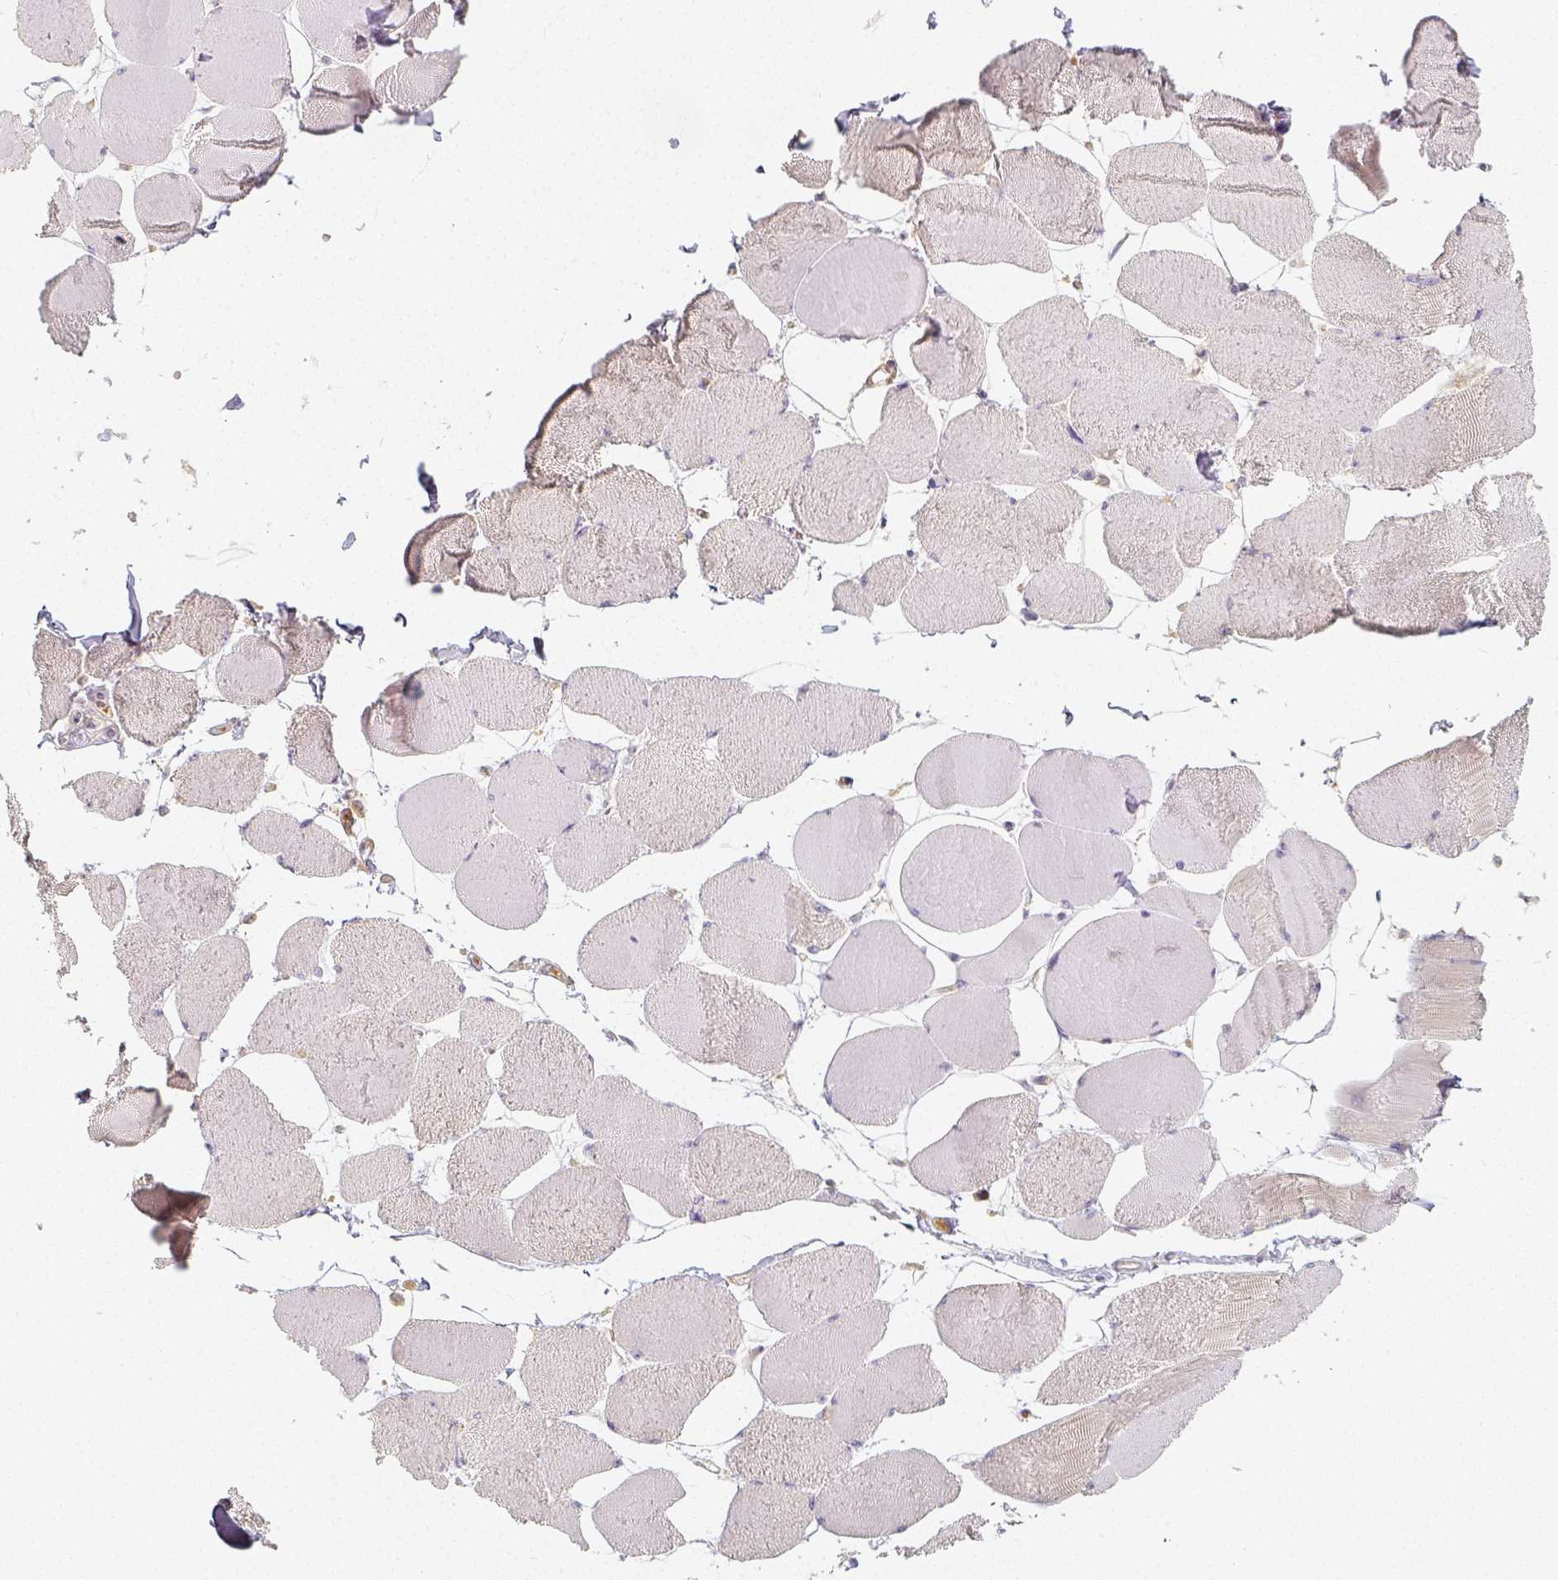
{"staining": {"intensity": "negative", "quantity": "none", "location": "none"}, "tissue": "skeletal muscle", "cell_type": "Myocytes", "image_type": "normal", "snomed": [{"axis": "morphology", "description": "Normal tissue, NOS"}, {"axis": "topography", "description": "Skeletal muscle"}], "caption": "This is a image of immunohistochemistry staining of normal skeletal muscle, which shows no positivity in myocytes. (DAB (3,3'-diaminobenzidine) immunohistochemistry visualized using brightfield microscopy, high magnification).", "gene": "PTPRJ", "patient": {"sex": "female", "age": 75}}